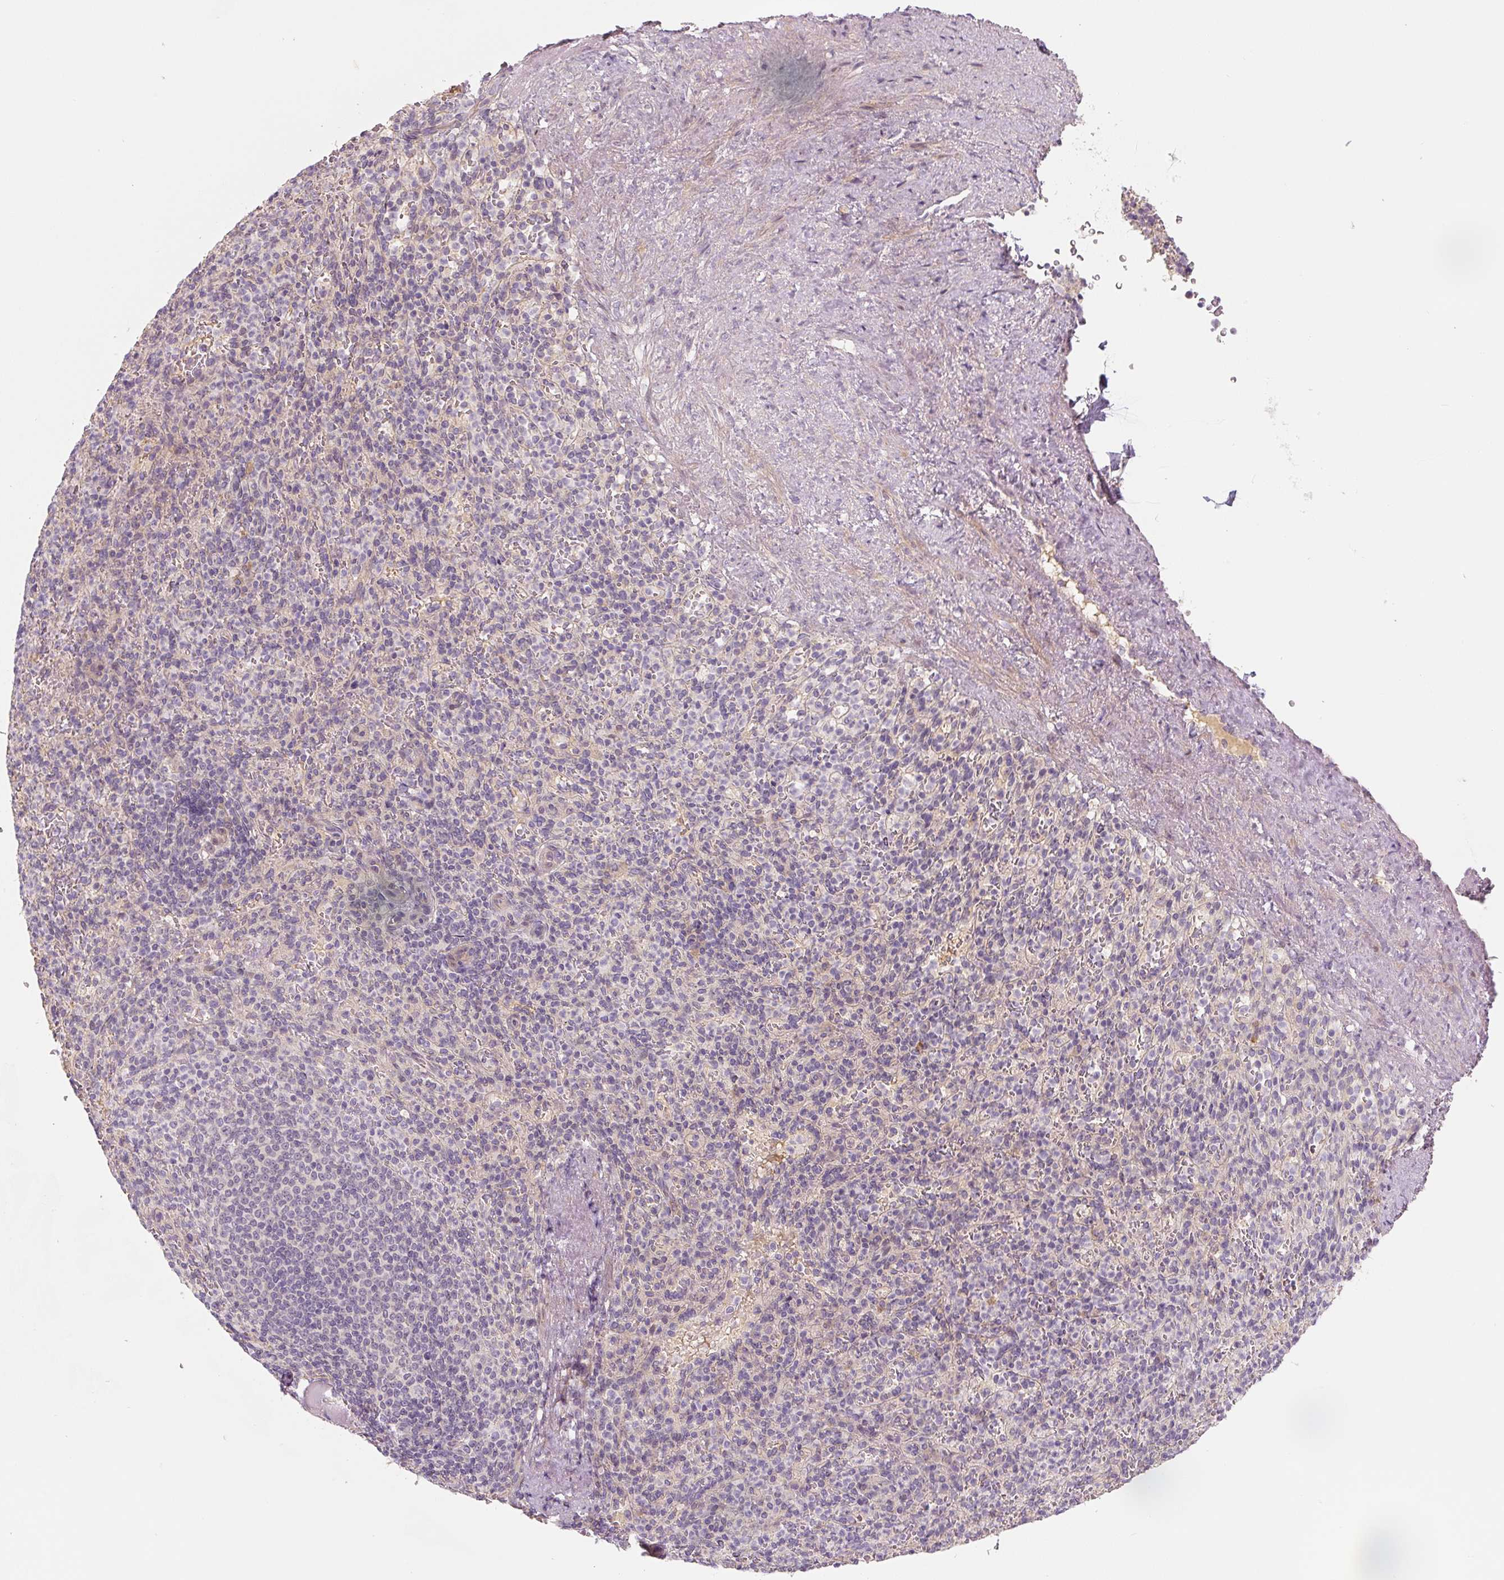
{"staining": {"intensity": "negative", "quantity": "none", "location": "none"}, "tissue": "spleen", "cell_type": "Cells in red pulp", "image_type": "normal", "snomed": [{"axis": "morphology", "description": "Normal tissue, NOS"}, {"axis": "topography", "description": "Spleen"}], "caption": "This histopathology image is of benign spleen stained with IHC to label a protein in brown with the nuclei are counter-stained blue. There is no expression in cells in red pulp.", "gene": "PWWP3B", "patient": {"sex": "female", "age": 74}}